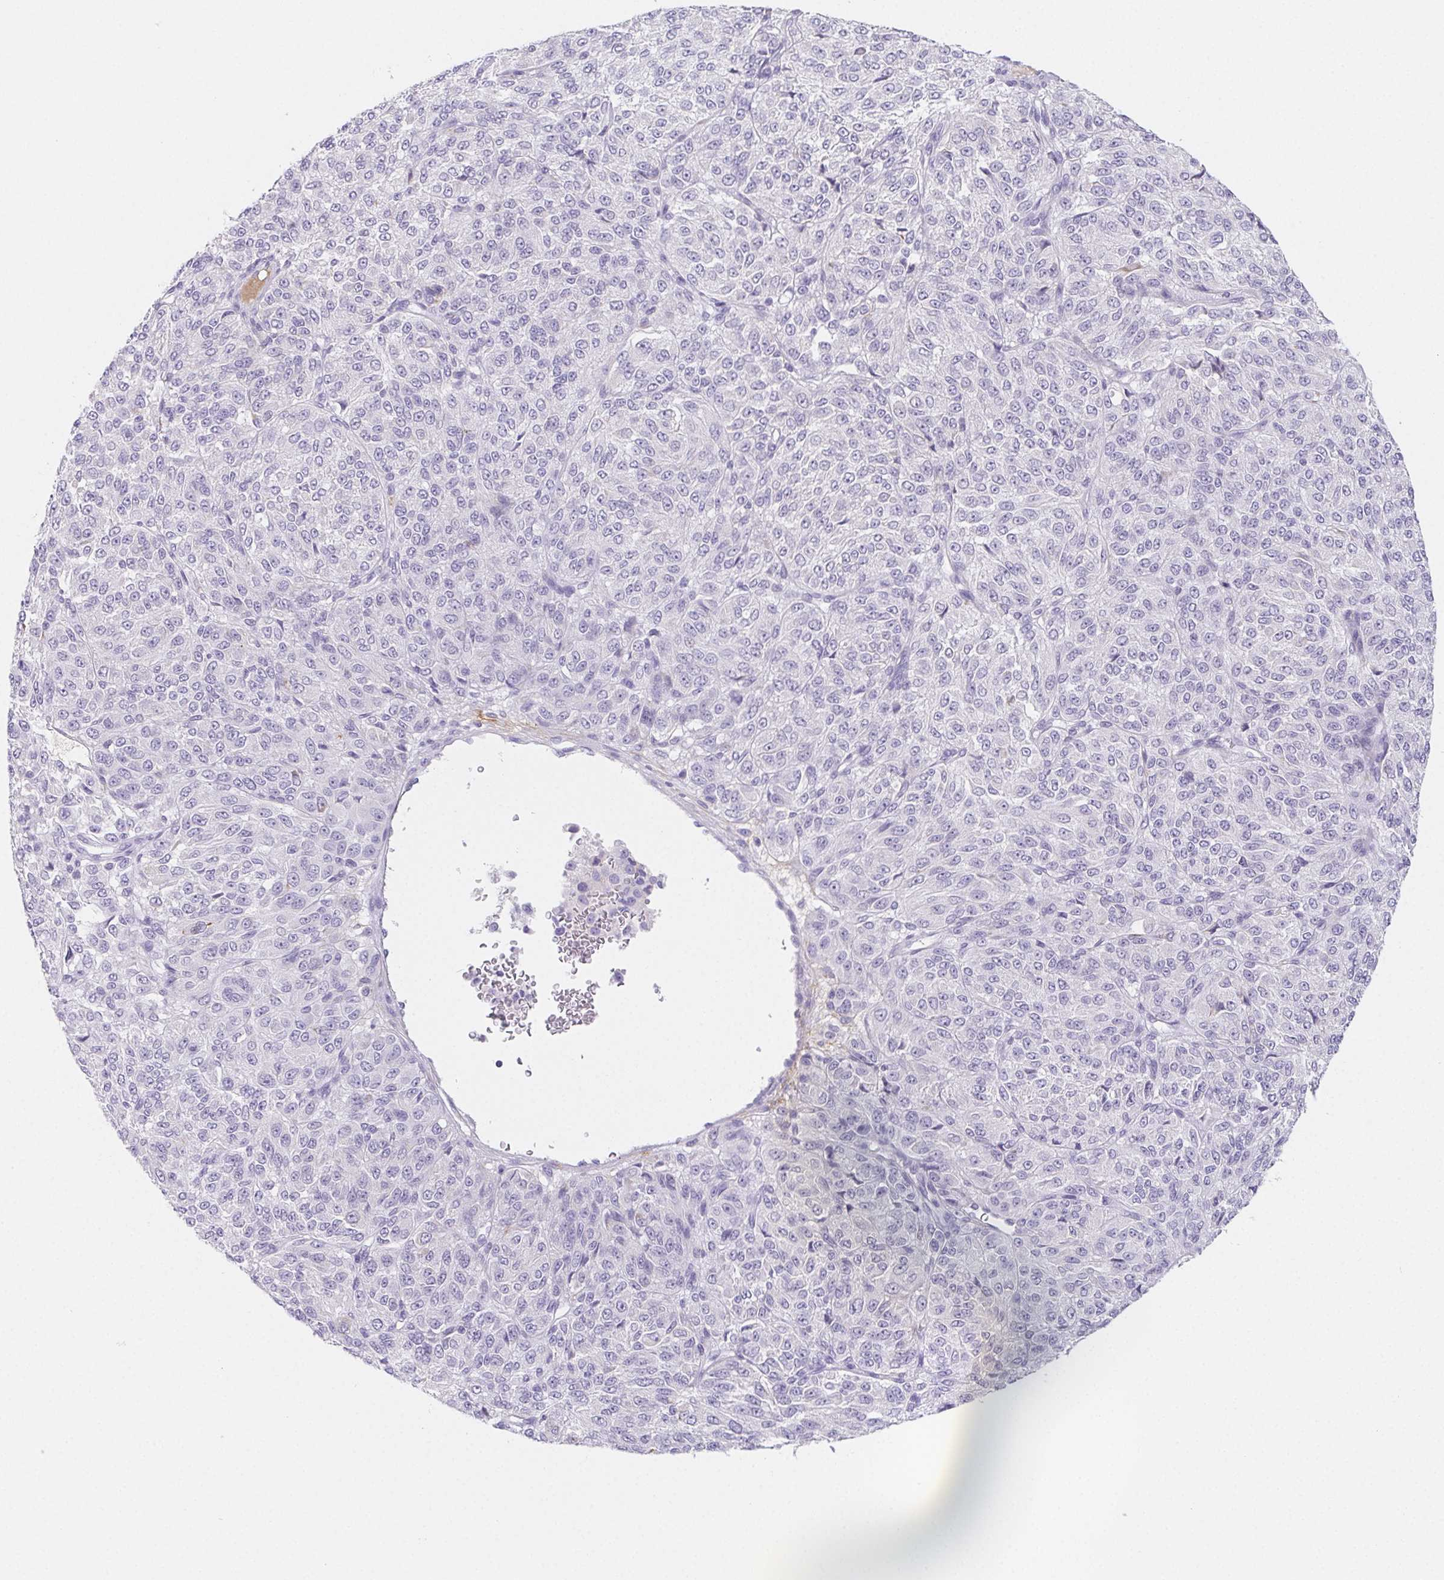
{"staining": {"intensity": "weak", "quantity": "<25%", "location": "cytoplasmic/membranous"}, "tissue": "melanoma", "cell_type": "Tumor cells", "image_type": "cancer", "snomed": [{"axis": "morphology", "description": "Malignant melanoma, Metastatic site"}, {"axis": "topography", "description": "Brain"}], "caption": "A high-resolution micrograph shows immunohistochemistry staining of malignant melanoma (metastatic site), which displays no significant staining in tumor cells.", "gene": "ITIH2", "patient": {"sex": "female", "age": 56}}